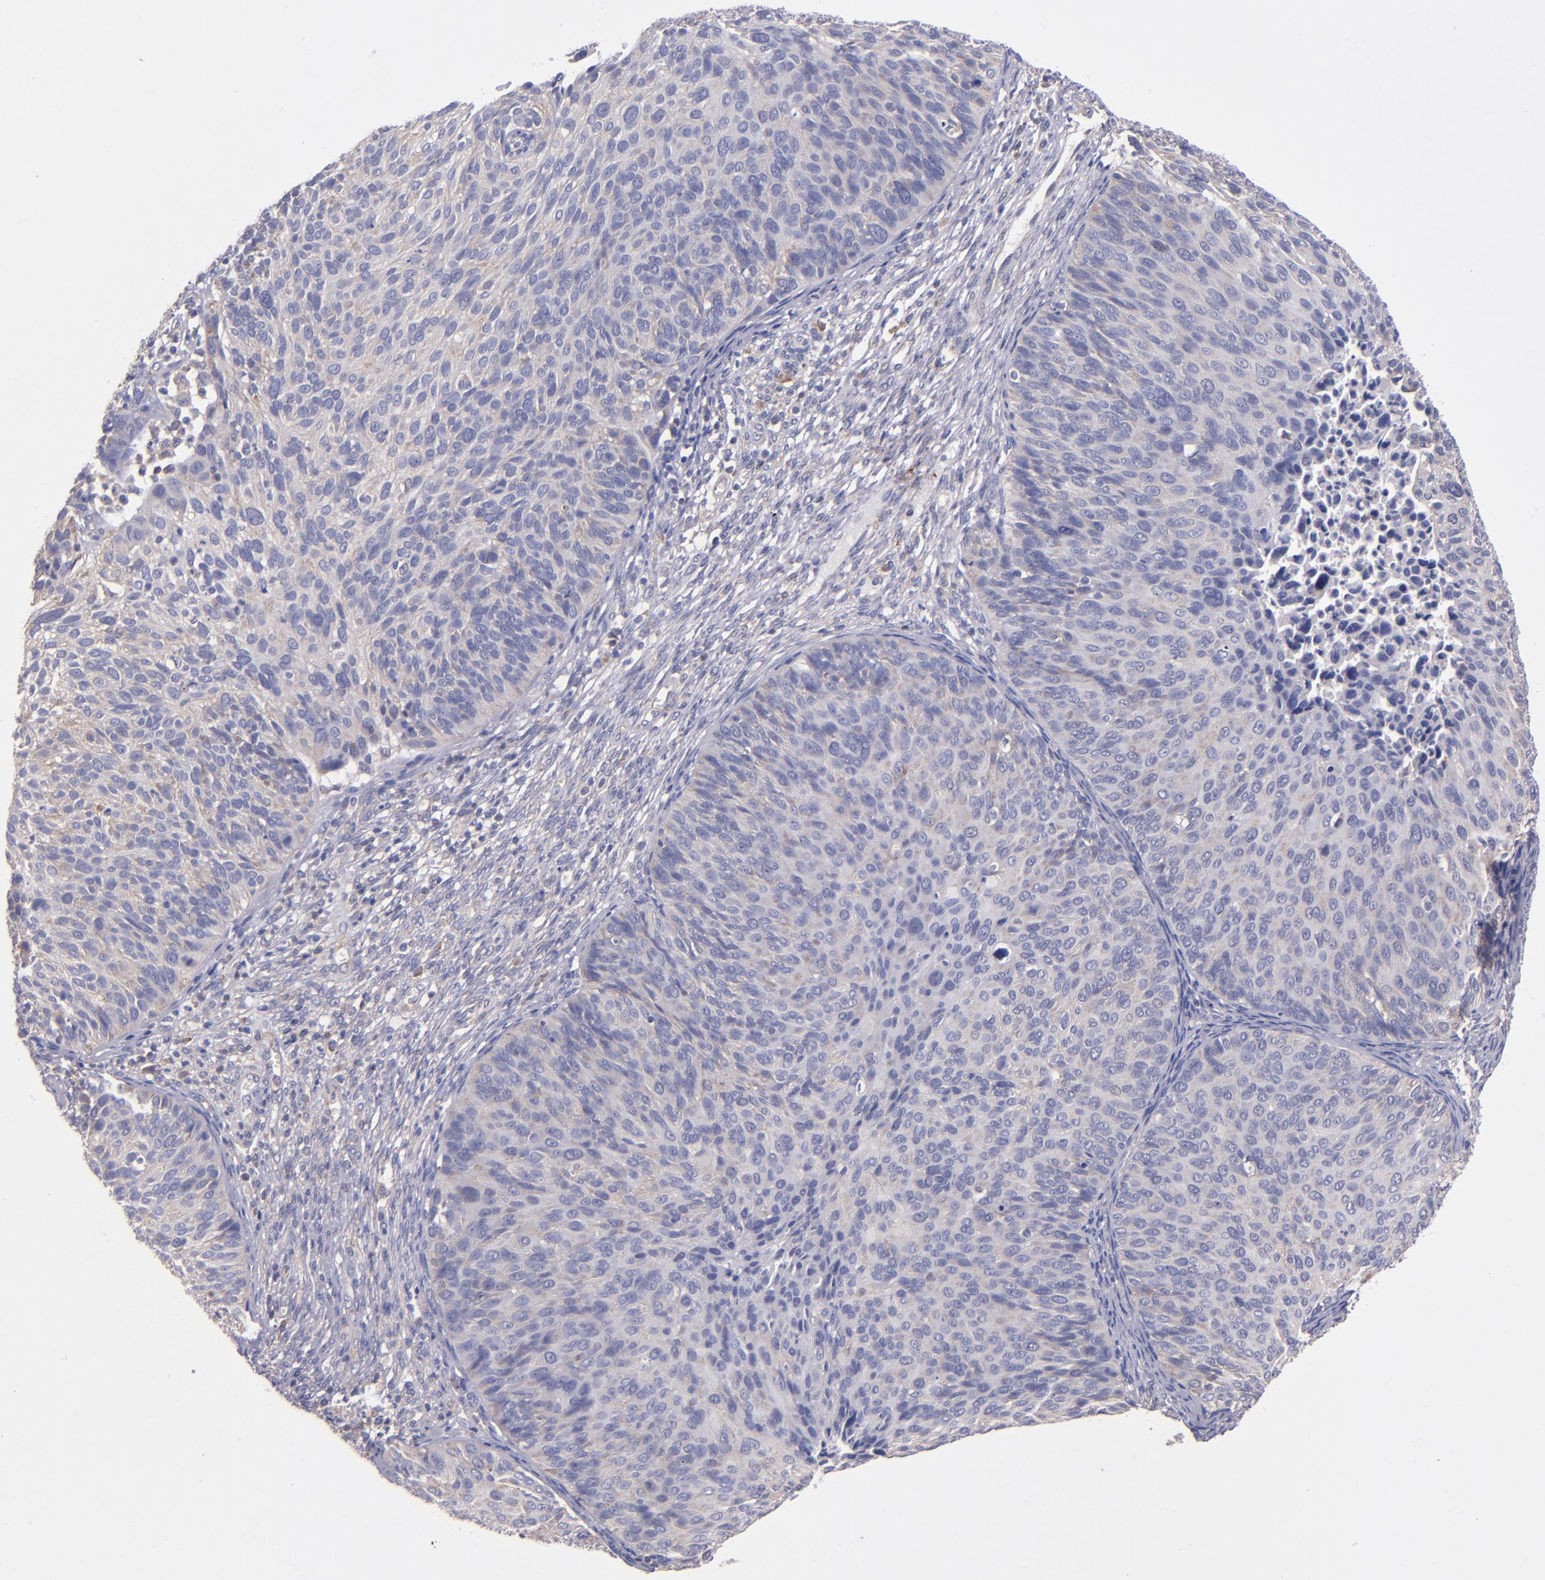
{"staining": {"intensity": "moderate", "quantity": ">75%", "location": "cytoplasmic/membranous"}, "tissue": "cervical cancer", "cell_type": "Tumor cells", "image_type": "cancer", "snomed": [{"axis": "morphology", "description": "Squamous cell carcinoma, NOS"}, {"axis": "topography", "description": "Cervix"}], "caption": "Immunohistochemical staining of human cervical cancer (squamous cell carcinoma) demonstrates medium levels of moderate cytoplasmic/membranous expression in about >75% of tumor cells. (Stains: DAB in brown, nuclei in blue, Microscopy: brightfield microscopy at high magnification).", "gene": "EIF4ENIF1", "patient": {"sex": "female", "age": 36}}